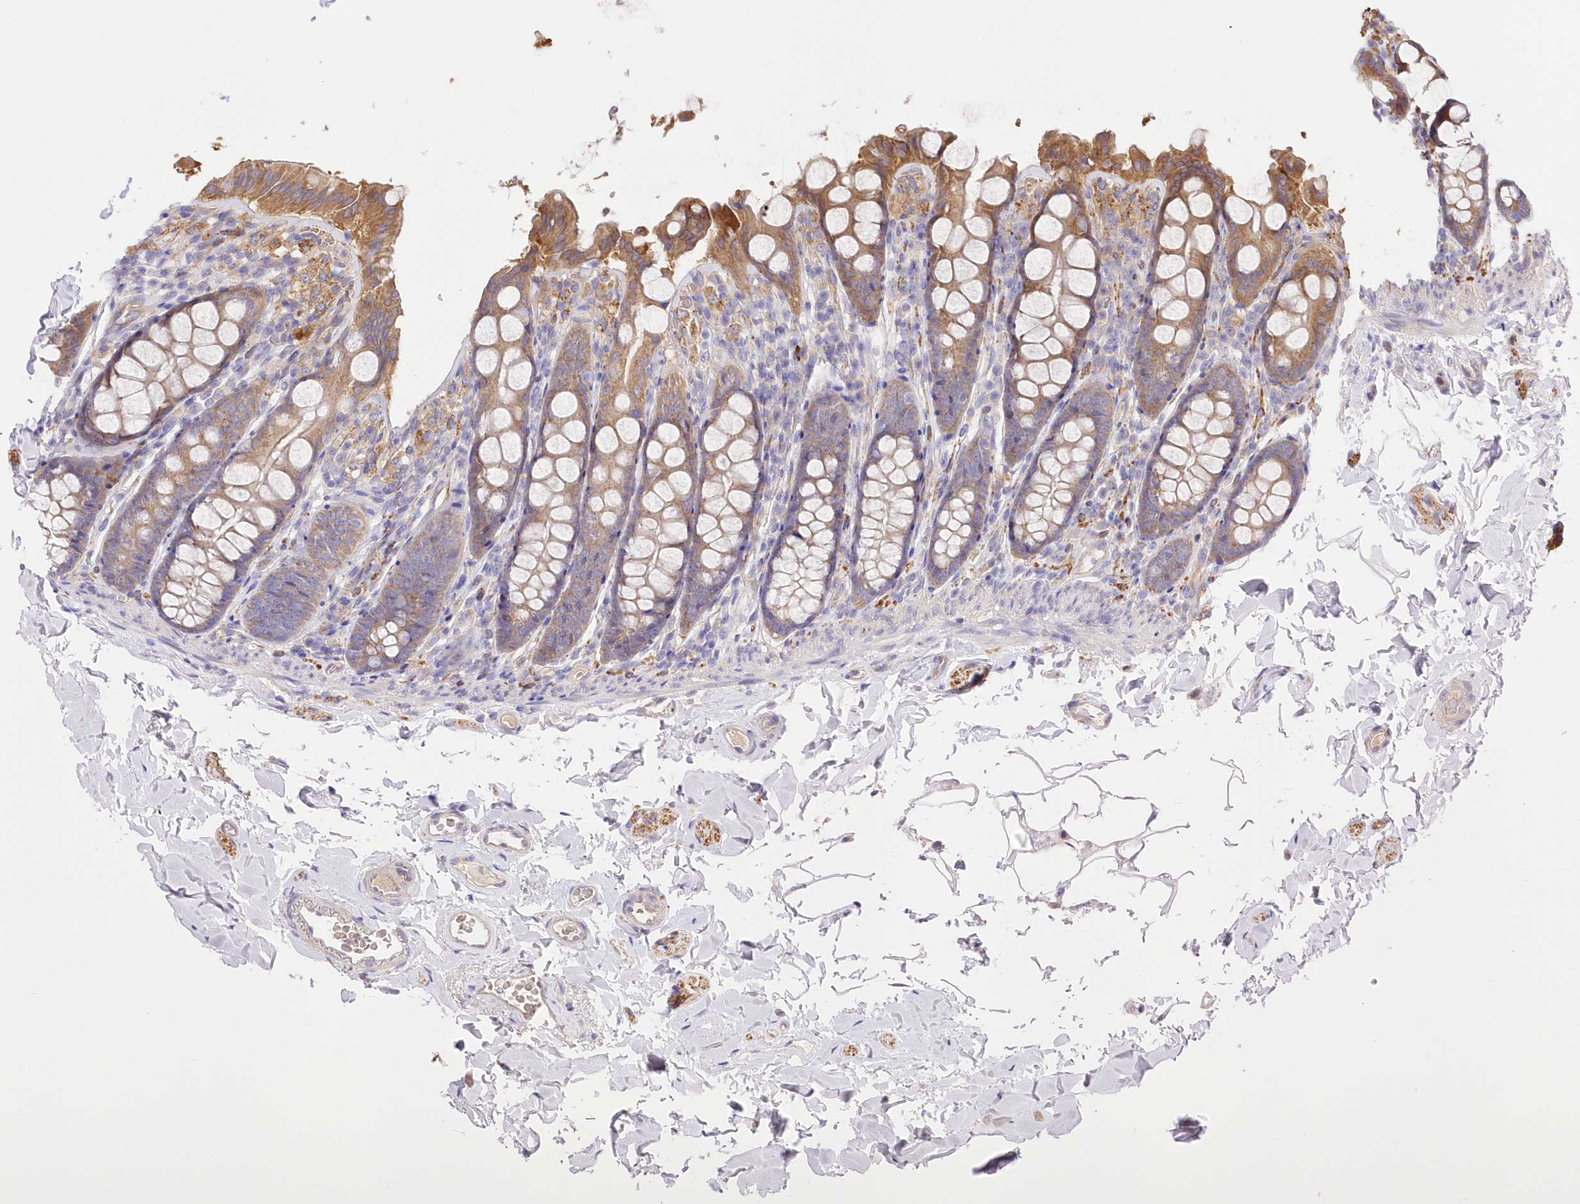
{"staining": {"intensity": "weak", "quantity": ">75%", "location": "cytoplasmic/membranous"}, "tissue": "colon", "cell_type": "Endothelial cells", "image_type": "normal", "snomed": [{"axis": "morphology", "description": "Normal tissue, NOS"}, {"axis": "topography", "description": "Colon"}, {"axis": "topography", "description": "Peripheral nerve tissue"}], "caption": "This micrograph reveals immunohistochemistry (IHC) staining of unremarkable colon, with low weak cytoplasmic/membranous positivity in about >75% of endothelial cells.", "gene": "FCHO2", "patient": {"sex": "female", "age": 61}}